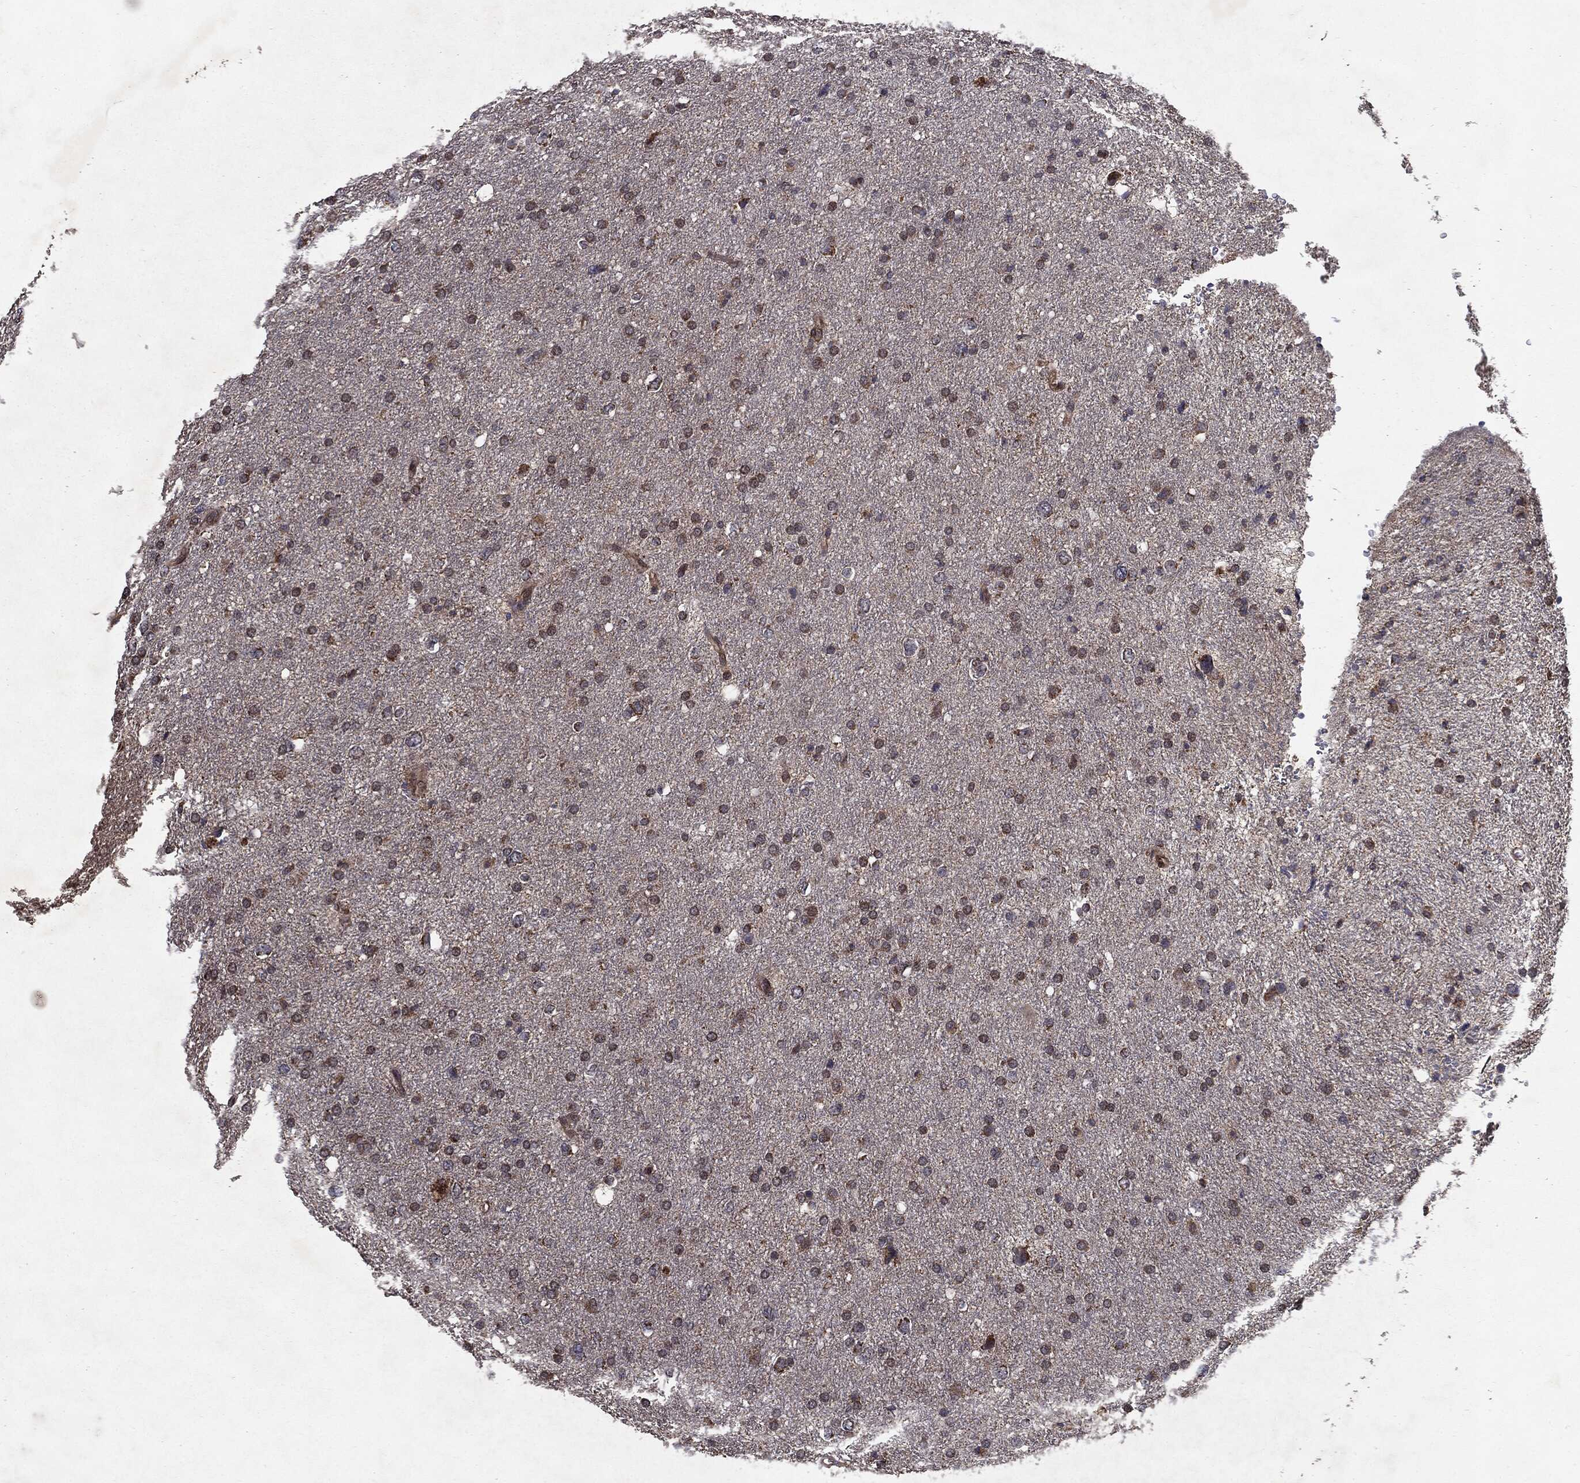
{"staining": {"intensity": "moderate", "quantity": "25%-75%", "location": "cytoplasmic/membranous"}, "tissue": "glioma", "cell_type": "Tumor cells", "image_type": "cancer", "snomed": [{"axis": "morphology", "description": "Glioma, malignant, Low grade"}, {"axis": "topography", "description": "Brain"}], "caption": "A brown stain labels moderate cytoplasmic/membranous staining of a protein in human glioma tumor cells. The staining is performed using DAB (3,3'-diaminobenzidine) brown chromogen to label protein expression. The nuclei are counter-stained blue using hematoxylin.", "gene": "HDAC5", "patient": {"sex": "female", "age": 37}}